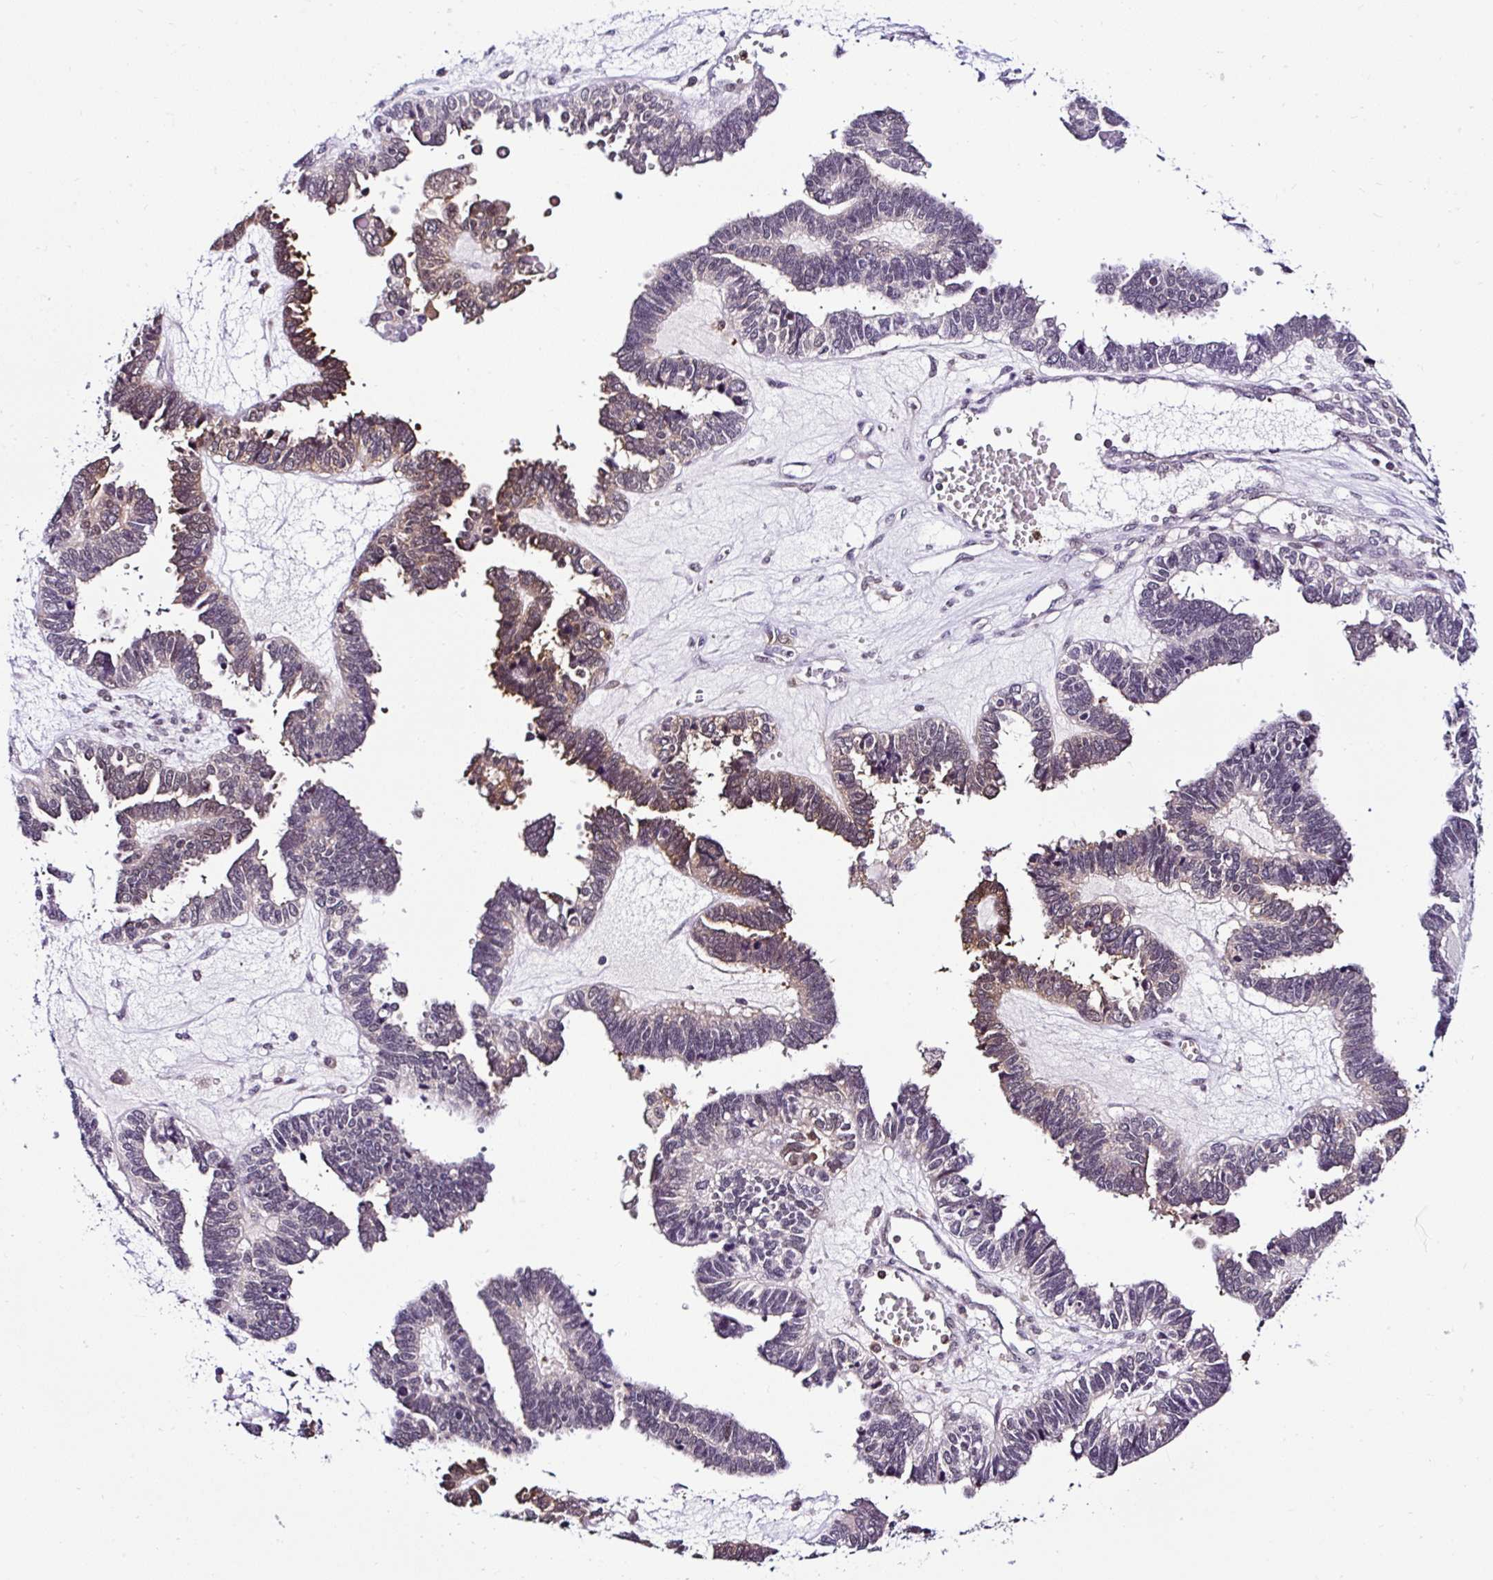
{"staining": {"intensity": "moderate", "quantity": "25%-75%", "location": "cytoplasmic/membranous,nuclear"}, "tissue": "ovarian cancer", "cell_type": "Tumor cells", "image_type": "cancer", "snomed": [{"axis": "morphology", "description": "Cystadenocarcinoma, serous, NOS"}, {"axis": "topography", "description": "Ovary"}], "caption": "Ovarian serous cystadenocarcinoma stained with immunohistochemistry reveals moderate cytoplasmic/membranous and nuclear positivity in approximately 25%-75% of tumor cells.", "gene": "PIN4", "patient": {"sex": "female", "age": 51}}